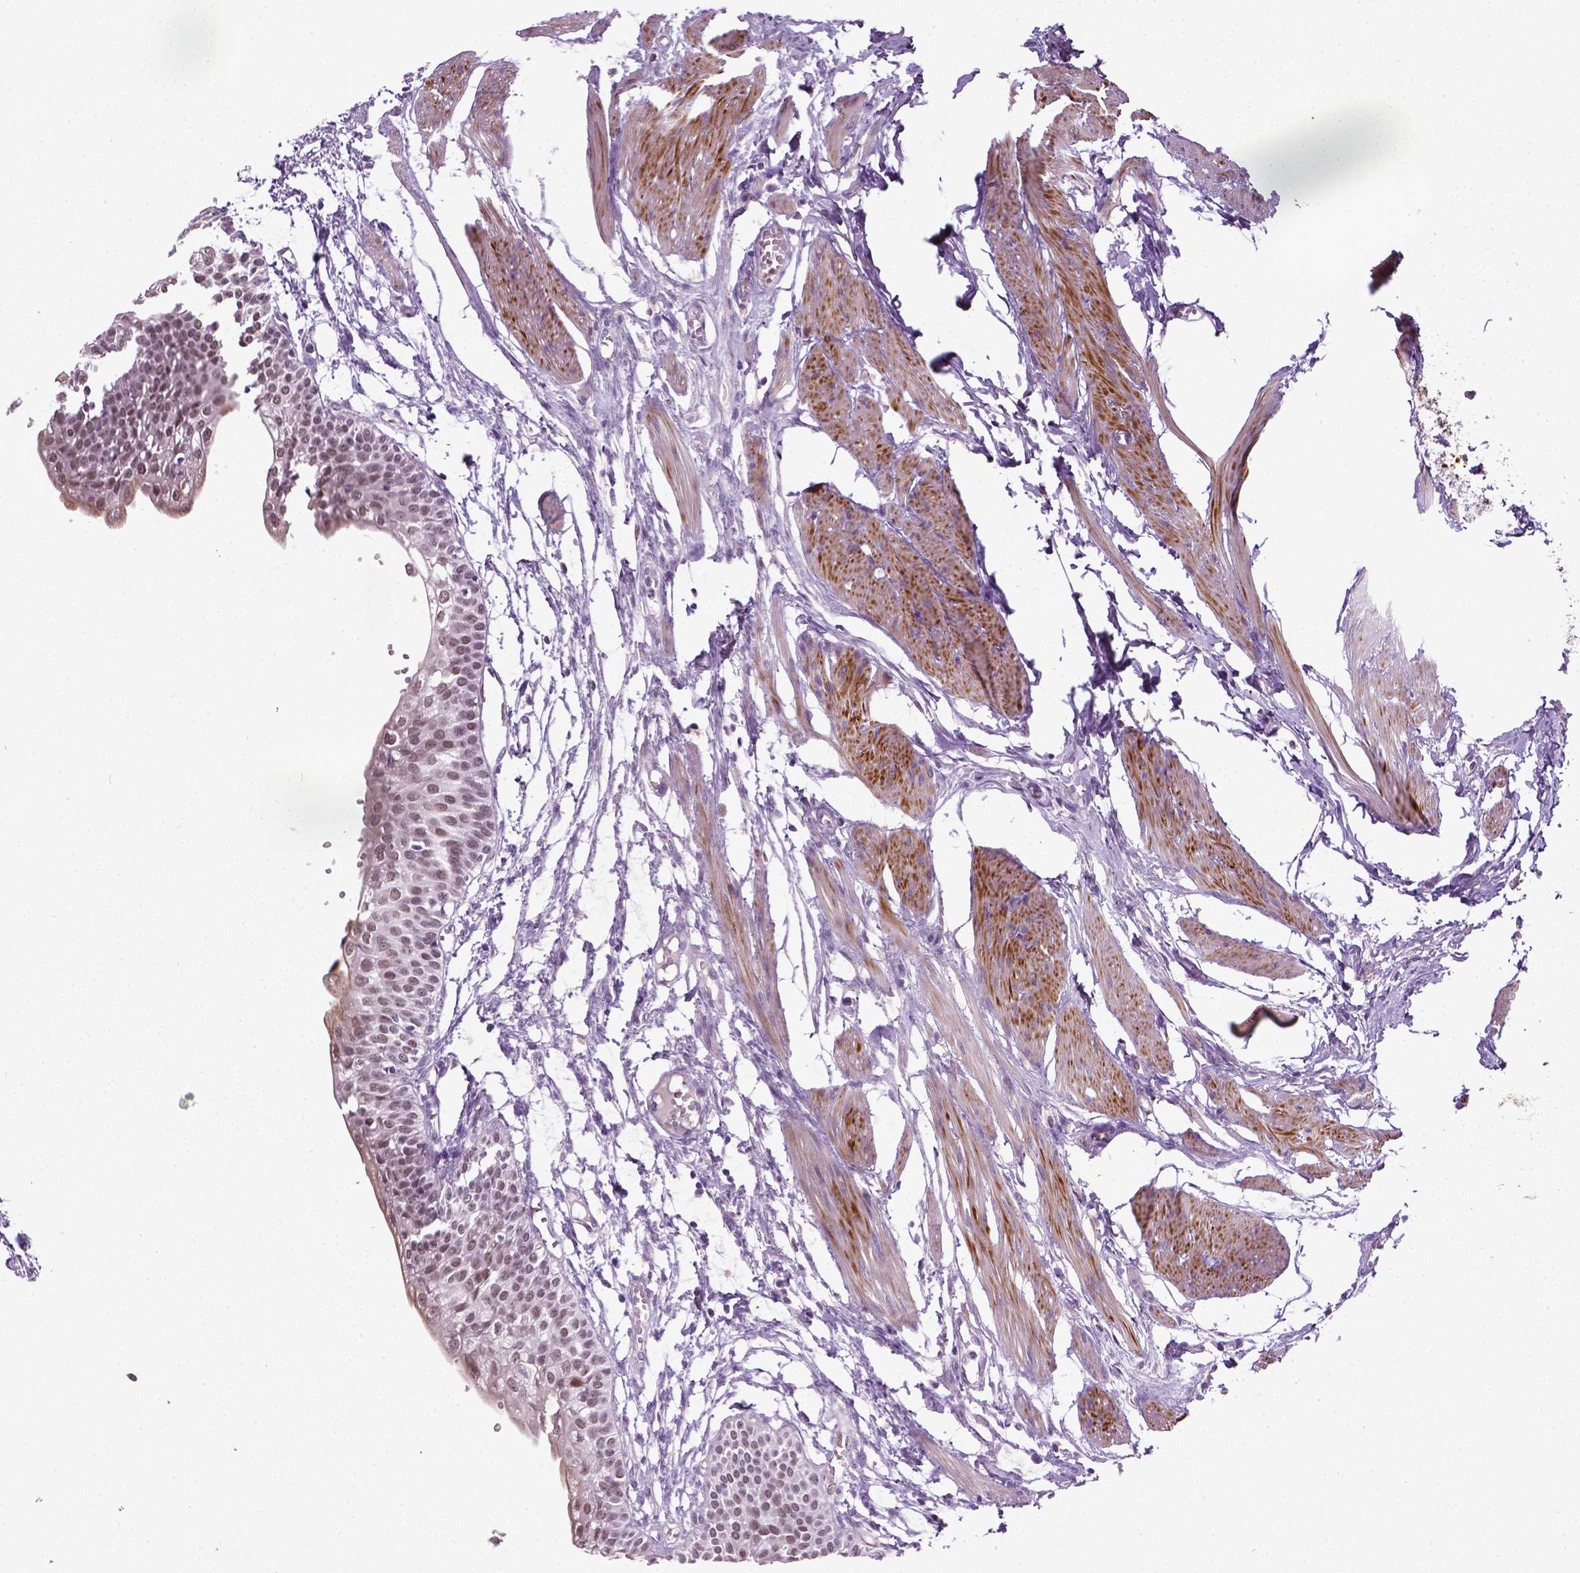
{"staining": {"intensity": "strong", "quantity": ">75%", "location": "nuclear"}, "tissue": "urinary bladder", "cell_type": "Urothelial cells", "image_type": "normal", "snomed": [{"axis": "morphology", "description": "Normal tissue, NOS"}, {"axis": "topography", "description": "Urinary bladder"}, {"axis": "topography", "description": "Peripheral nerve tissue"}], "caption": "This photomicrograph demonstrates normal urinary bladder stained with immunohistochemistry to label a protein in brown. The nuclear of urothelial cells show strong positivity for the protein. Nuclei are counter-stained blue.", "gene": "PTGER3", "patient": {"sex": "male", "age": 55}}